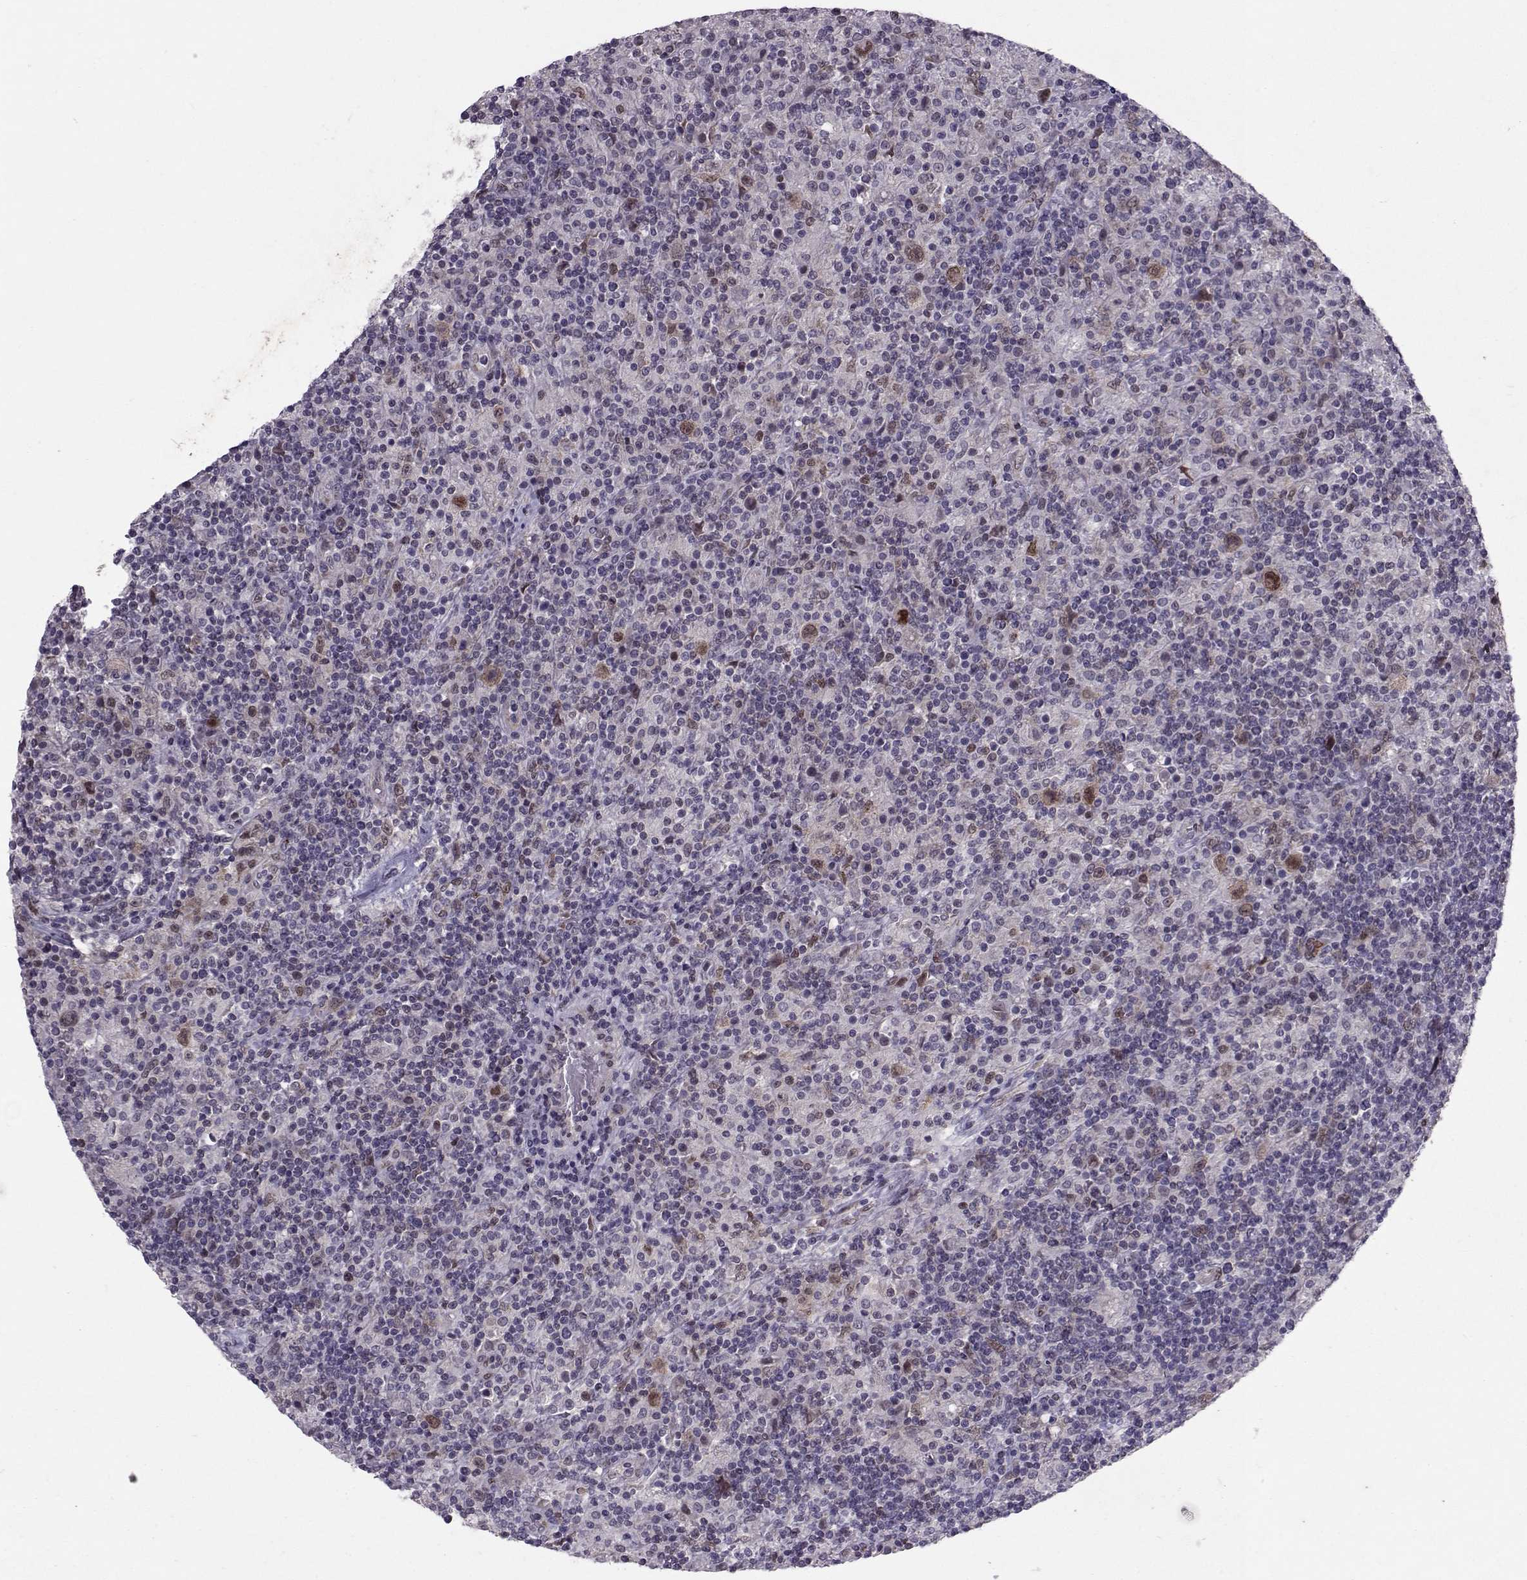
{"staining": {"intensity": "weak", "quantity": ">75%", "location": "nuclear"}, "tissue": "lymphoma", "cell_type": "Tumor cells", "image_type": "cancer", "snomed": [{"axis": "morphology", "description": "Hodgkin's disease, NOS"}, {"axis": "topography", "description": "Lymph node"}], "caption": "The photomicrograph demonstrates immunohistochemical staining of Hodgkin's disease. There is weak nuclear expression is appreciated in approximately >75% of tumor cells. (DAB IHC with brightfield microscopy, high magnification).", "gene": "CDK4", "patient": {"sex": "male", "age": 70}}